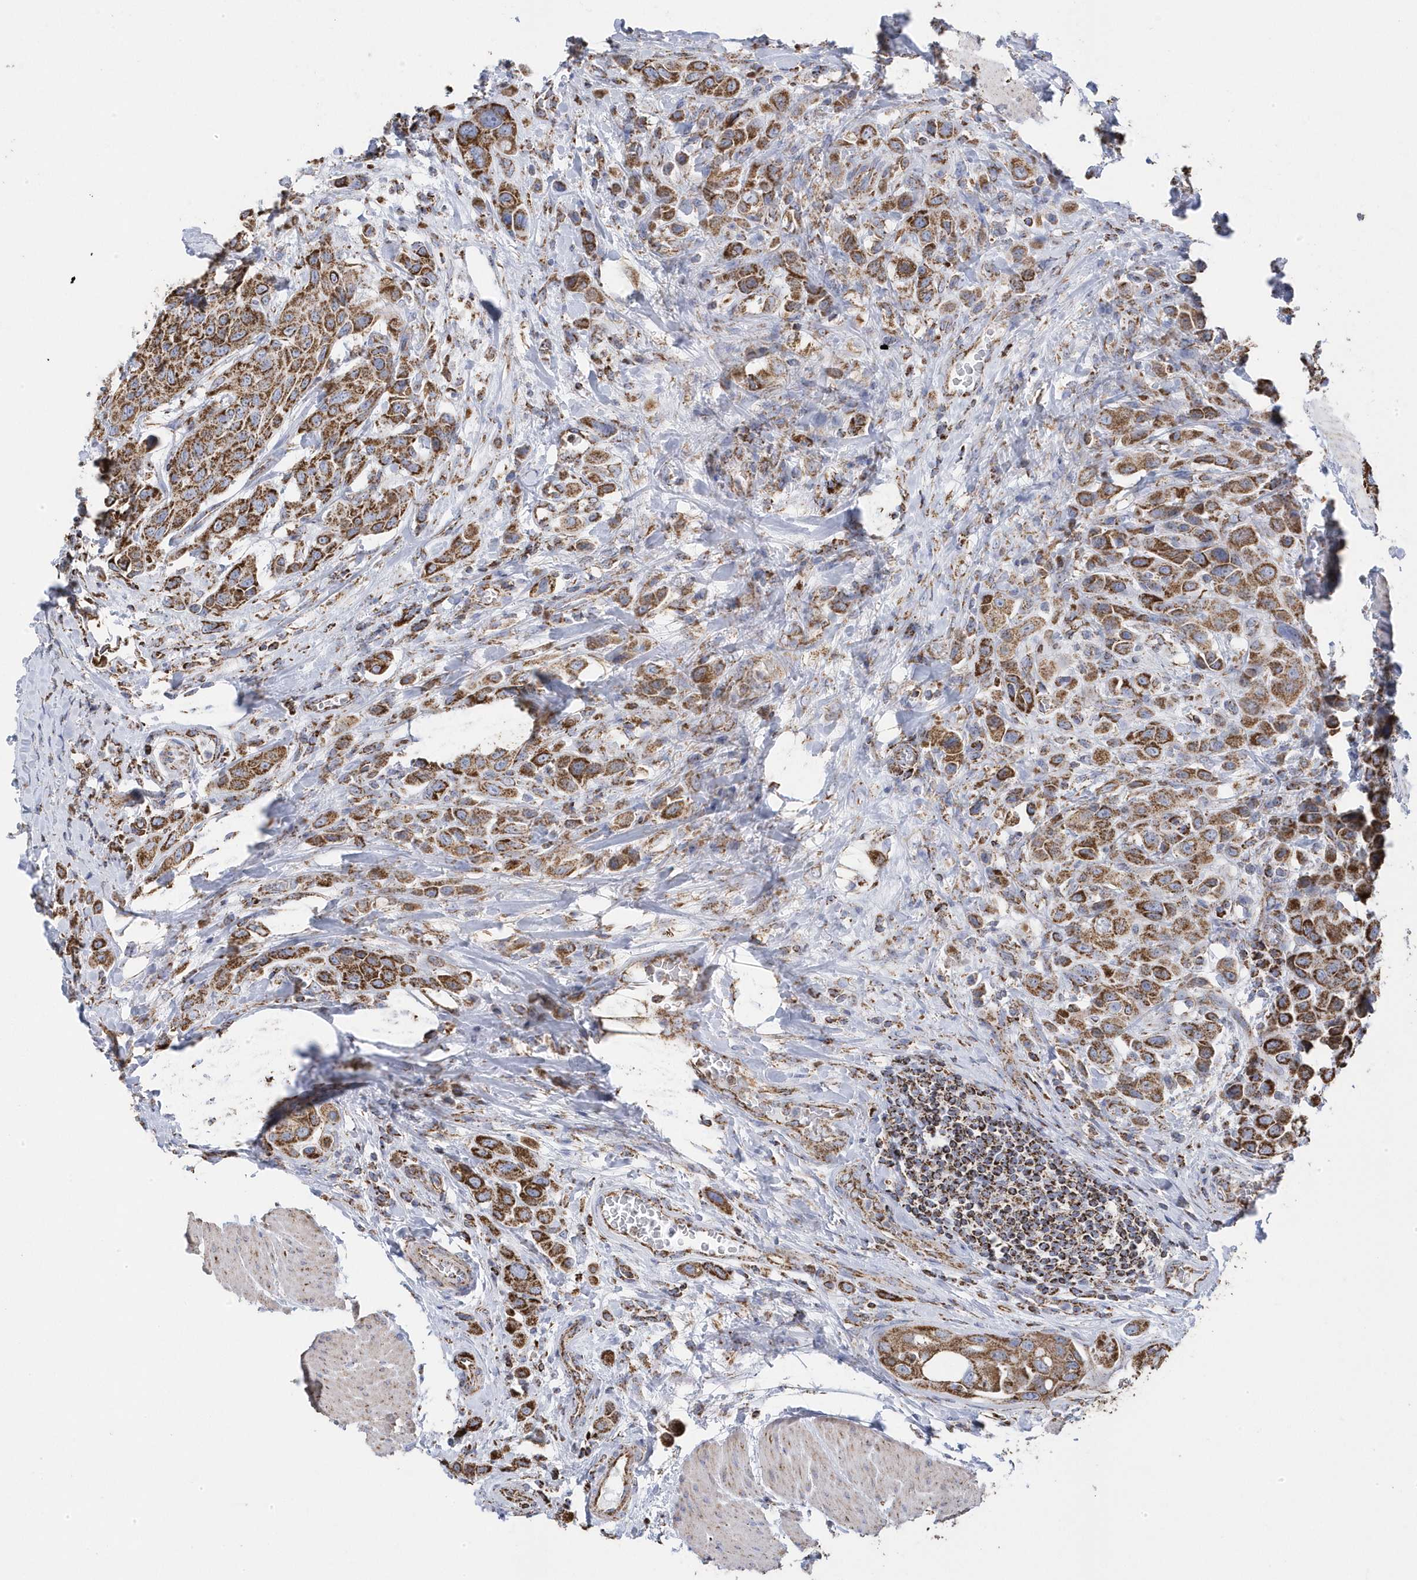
{"staining": {"intensity": "moderate", "quantity": ">75%", "location": "cytoplasmic/membranous"}, "tissue": "urothelial cancer", "cell_type": "Tumor cells", "image_type": "cancer", "snomed": [{"axis": "morphology", "description": "Urothelial carcinoma, High grade"}, {"axis": "topography", "description": "Urinary bladder"}], "caption": "Immunohistochemical staining of human urothelial cancer displays medium levels of moderate cytoplasmic/membranous expression in approximately >75% of tumor cells.", "gene": "GTPBP8", "patient": {"sex": "male", "age": 50}}